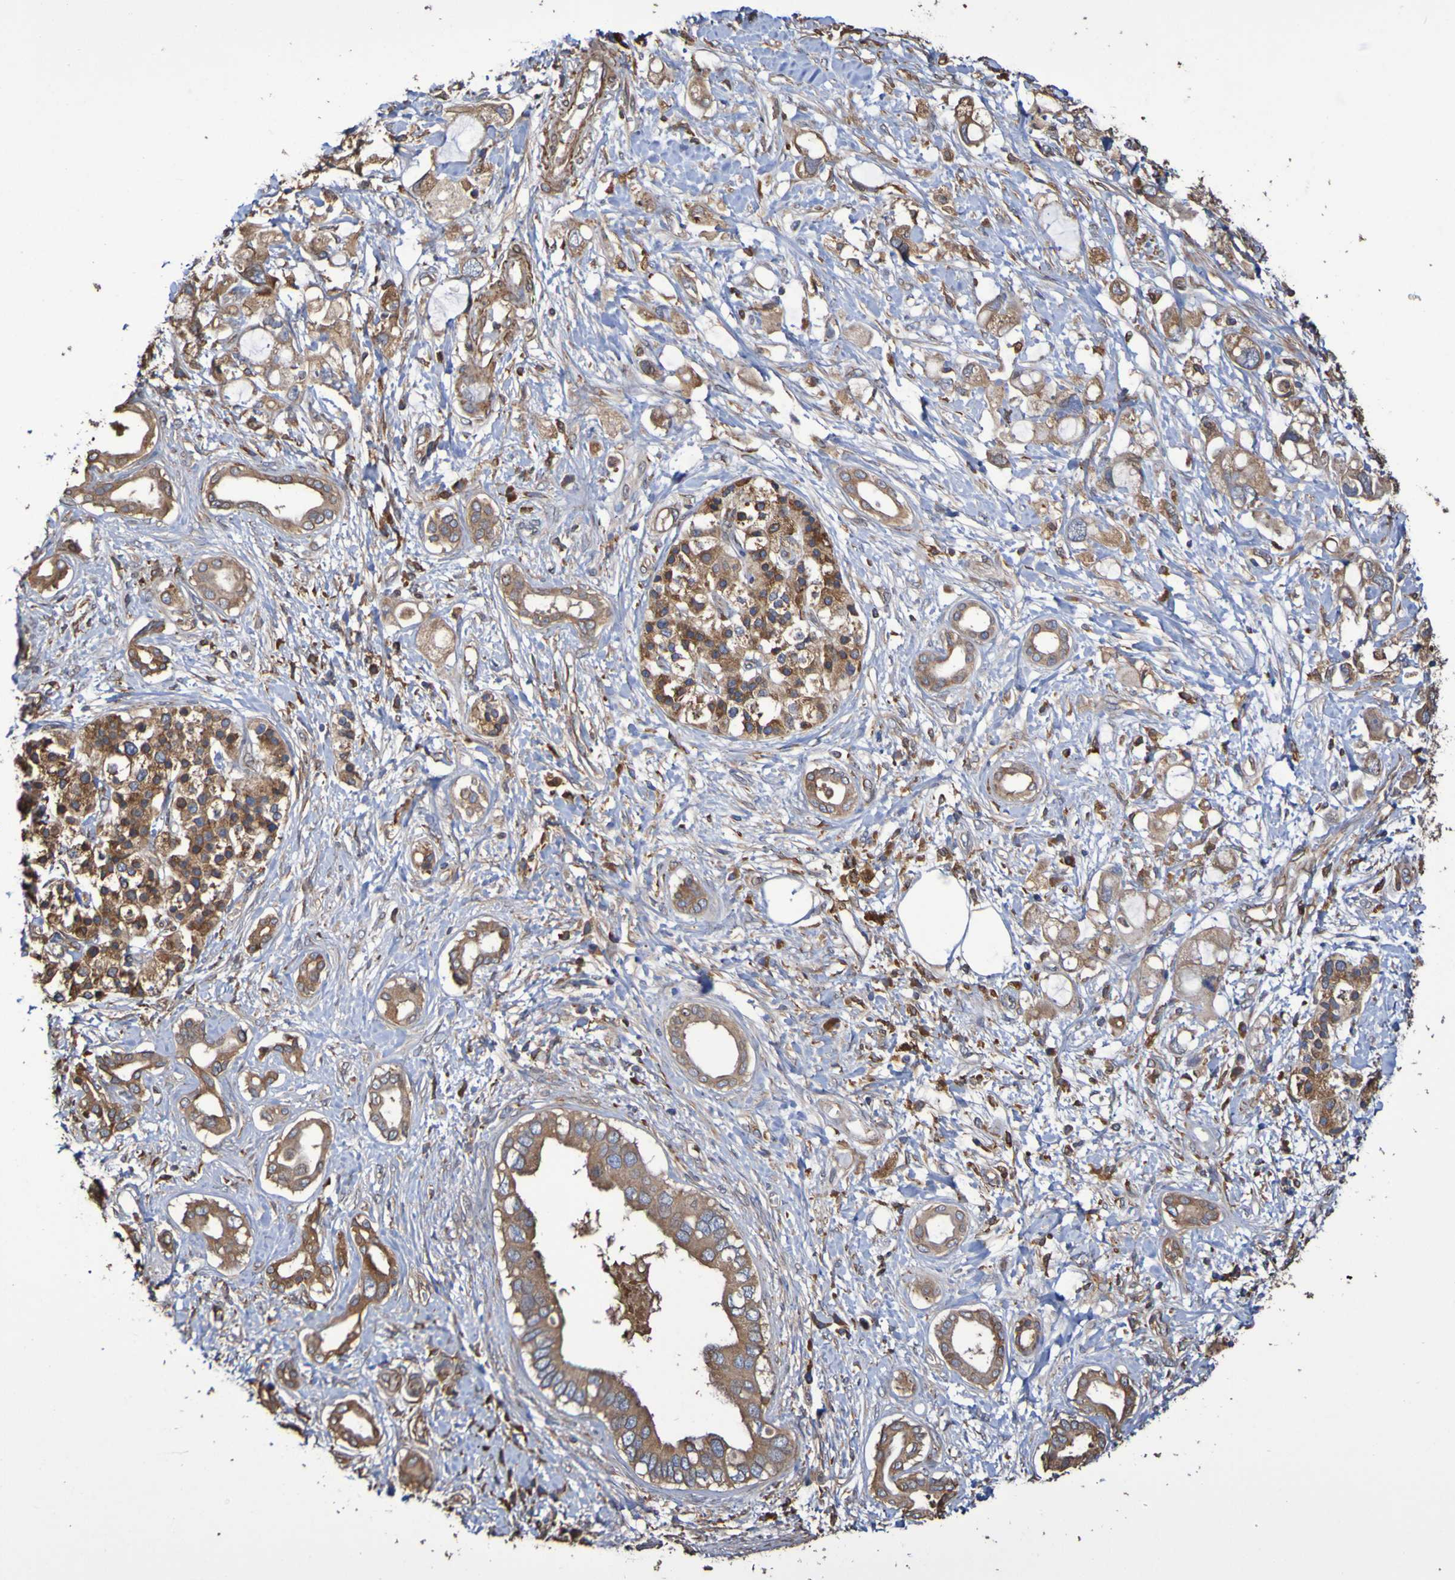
{"staining": {"intensity": "moderate", "quantity": ">75%", "location": "cytoplasmic/membranous"}, "tissue": "pancreatic cancer", "cell_type": "Tumor cells", "image_type": "cancer", "snomed": [{"axis": "morphology", "description": "Adenocarcinoma, NOS"}, {"axis": "topography", "description": "Pancreas"}], "caption": "This image displays pancreatic cancer (adenocarcinoma) stained with immunohistochemistry (IHC) to label a protein in brown. The cytoplasmic/membranous of tumor cells show moderate positivity for the protein. Nuclei are counter-stained blue.", "gene": "RAB11A", "patient": {"sex": "female", "age": 56}}